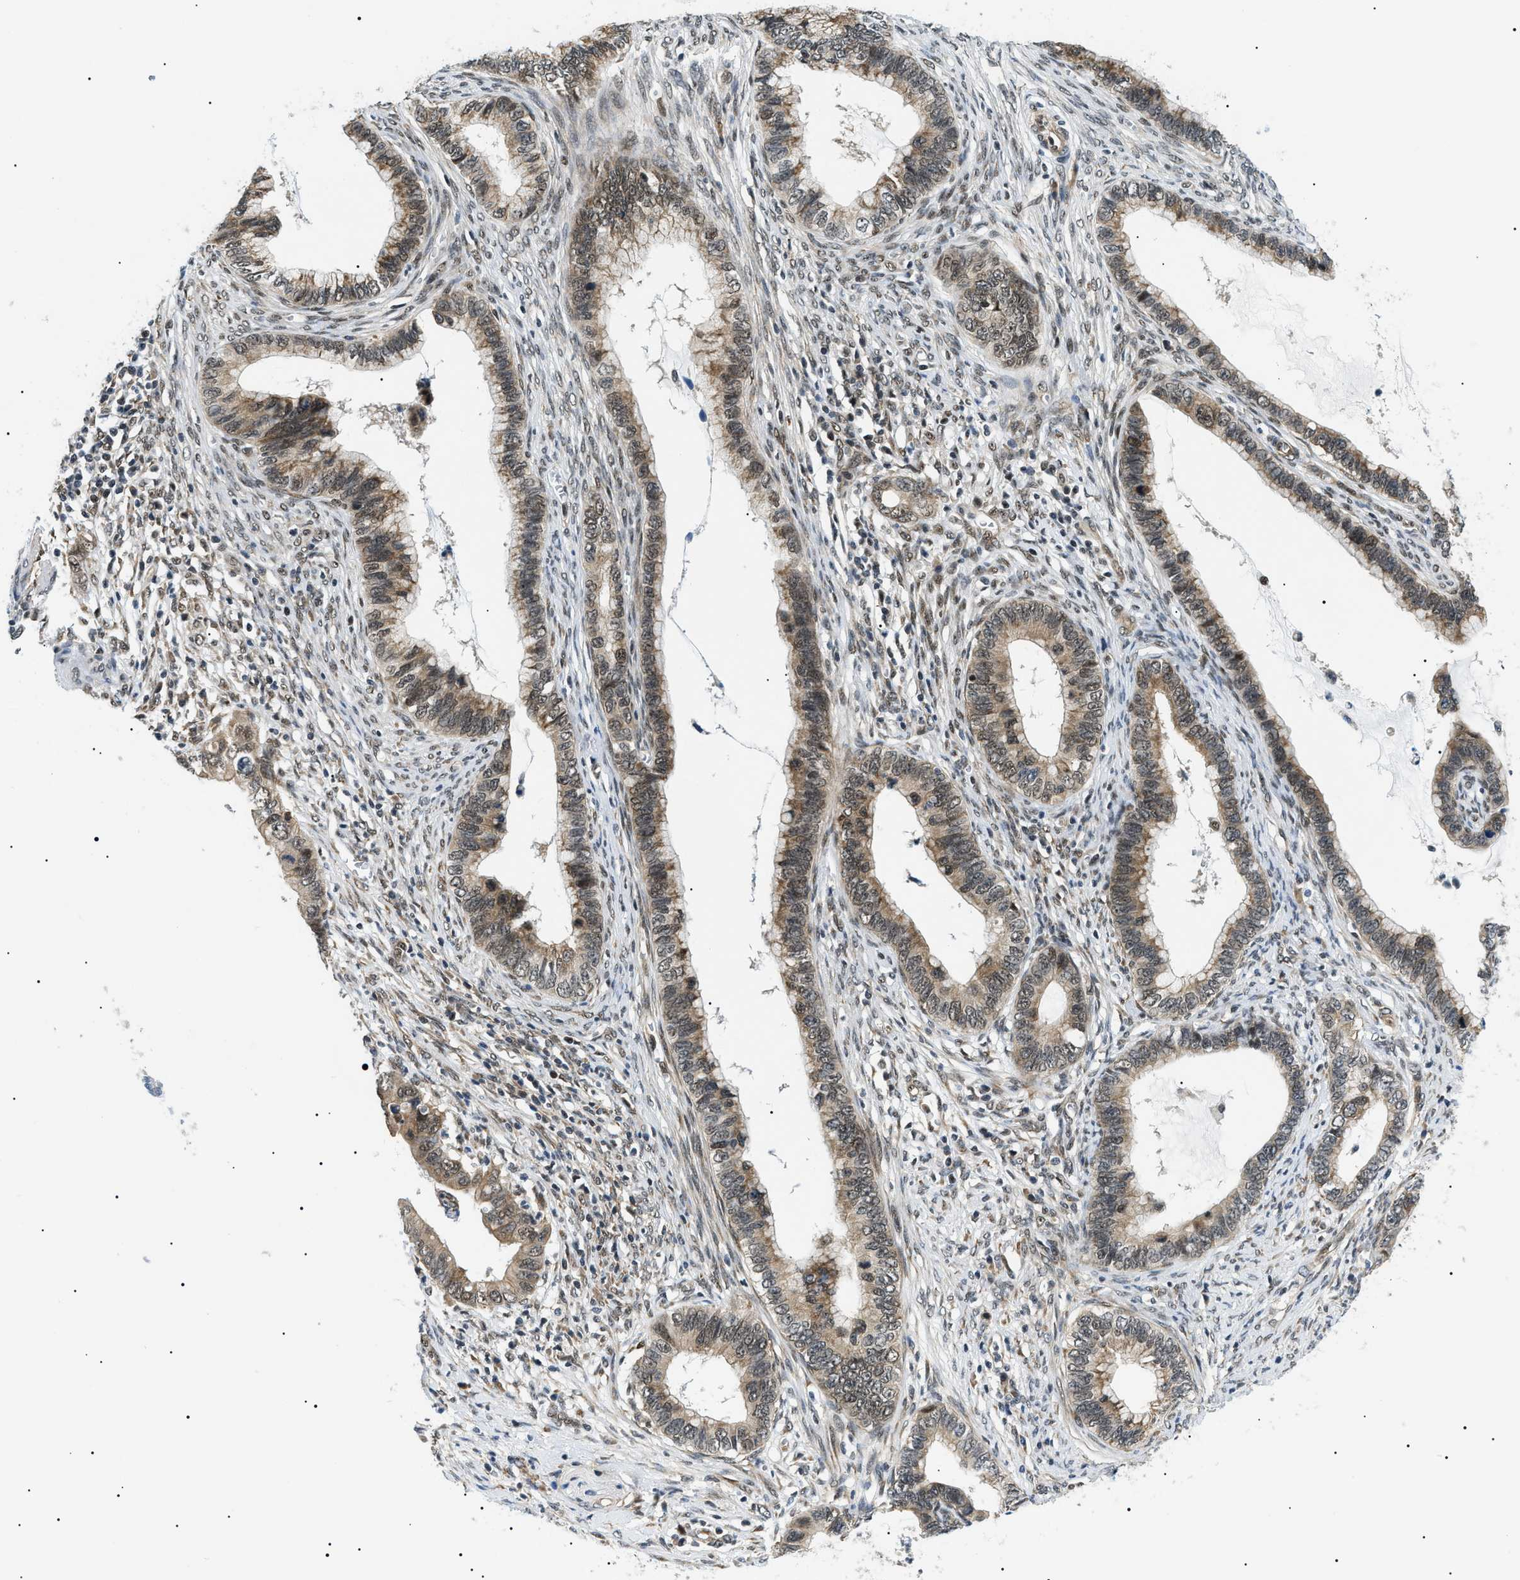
{"staining": {"intensity": "moderate", "quantity": ">75%", "location": "cytoplasmic/membranous,nuclear"}, "tissue": "cervical cancer", "cell_type": "Tumor cells", "image_type": "cancer", "snomed": [{"axis": "morphology", "description": "Adenocarcinoma, NOS"}, {"axis": "topography", "description": "Cervix"}], "caption": "Approximately >75% of tumor cells in human cervical cancer show moderate cytoplasmic/membranous and nuclear protein expression as visualized by brown immunohistochemical staining.", "gene": "CWC25", "patient": {"sex": "female", "age": 44}}